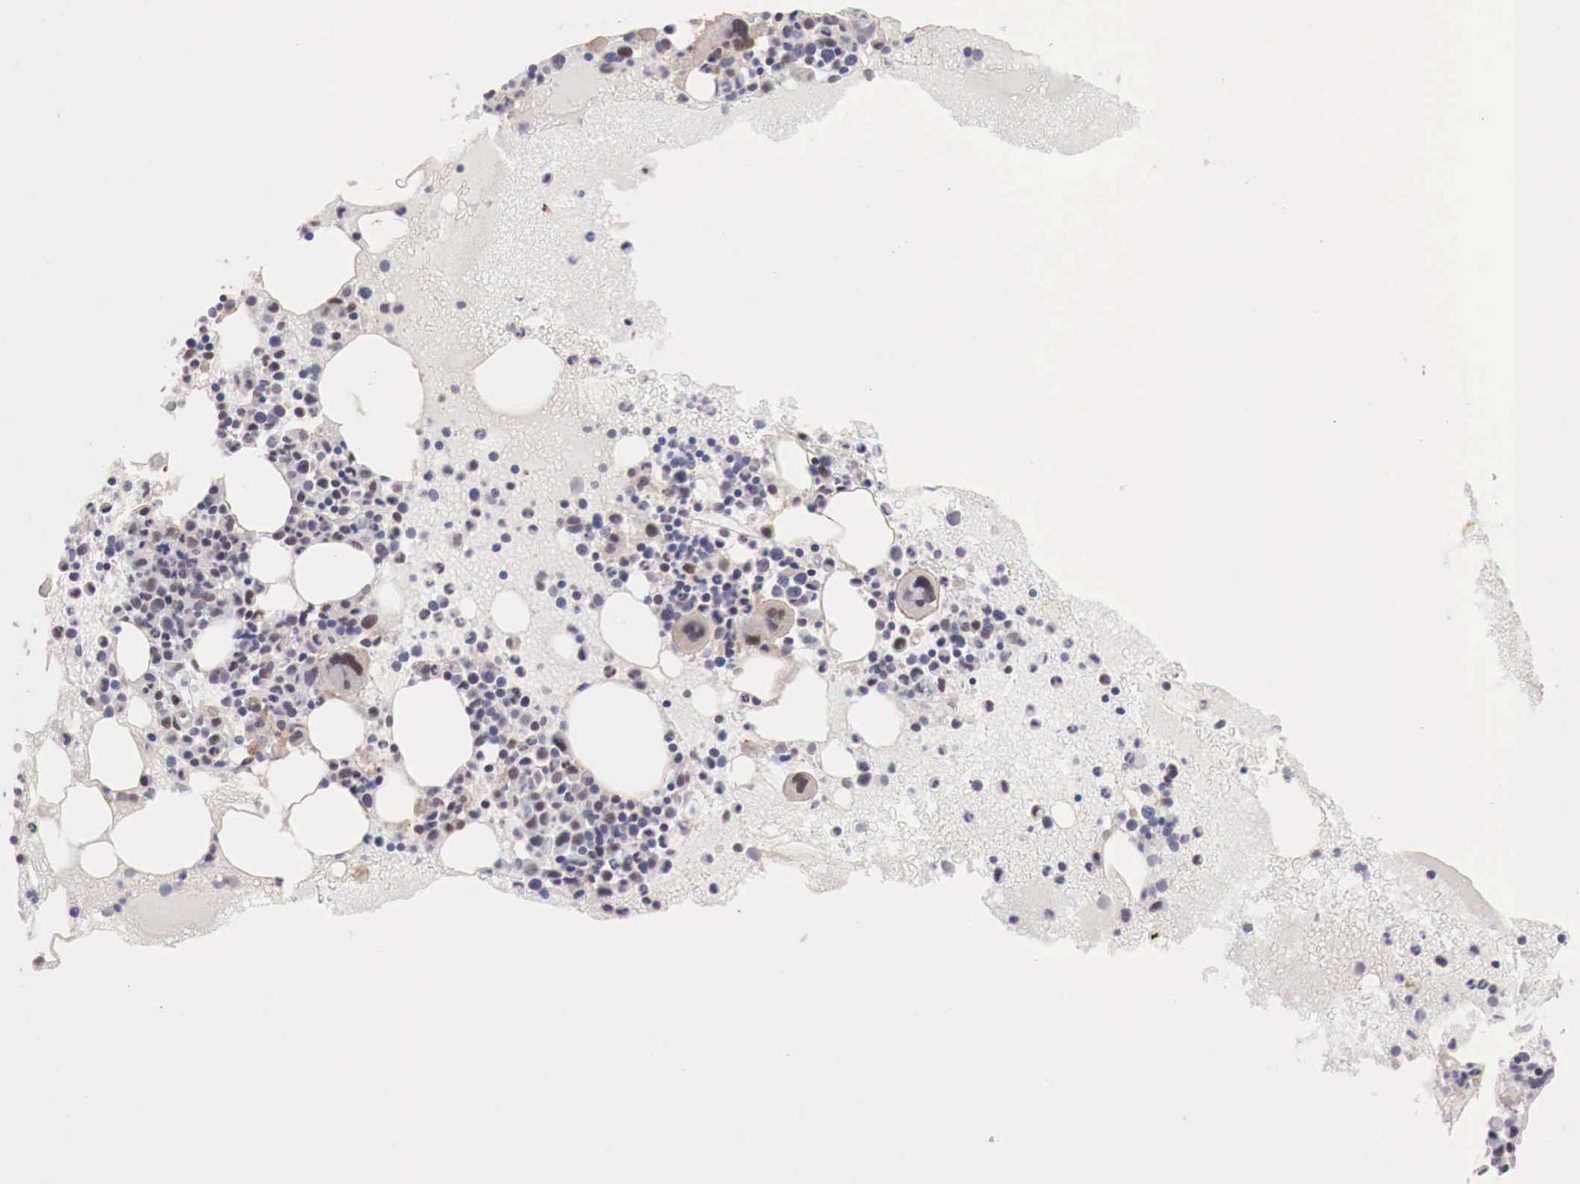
{"staining": {"intensity": "moderate", "quantity": "25%-75%", "location": "nuclear"}, "tissue": "bone marrow", "cell_type": "Hematopoietic cells", "image_type": "normal", "snomed": [{"axis": "morphology", "description": "Normal tissue, NOS"}, {"axis": "topography", "description": "Bone marrow"}], "caption": "Protein staining reveals moderate nuclear positivity in approximately 25%-75% of hematopoietic cells in normal bone marrow. The staining is performed using DAB (3,3'-diaminobenzidine) brown chromogen to label protein expression. The nuclei are counter-stained blue using hematoxylin.", "gene": "FOXP2", "patient": {"sex": "female", "age": 74}}